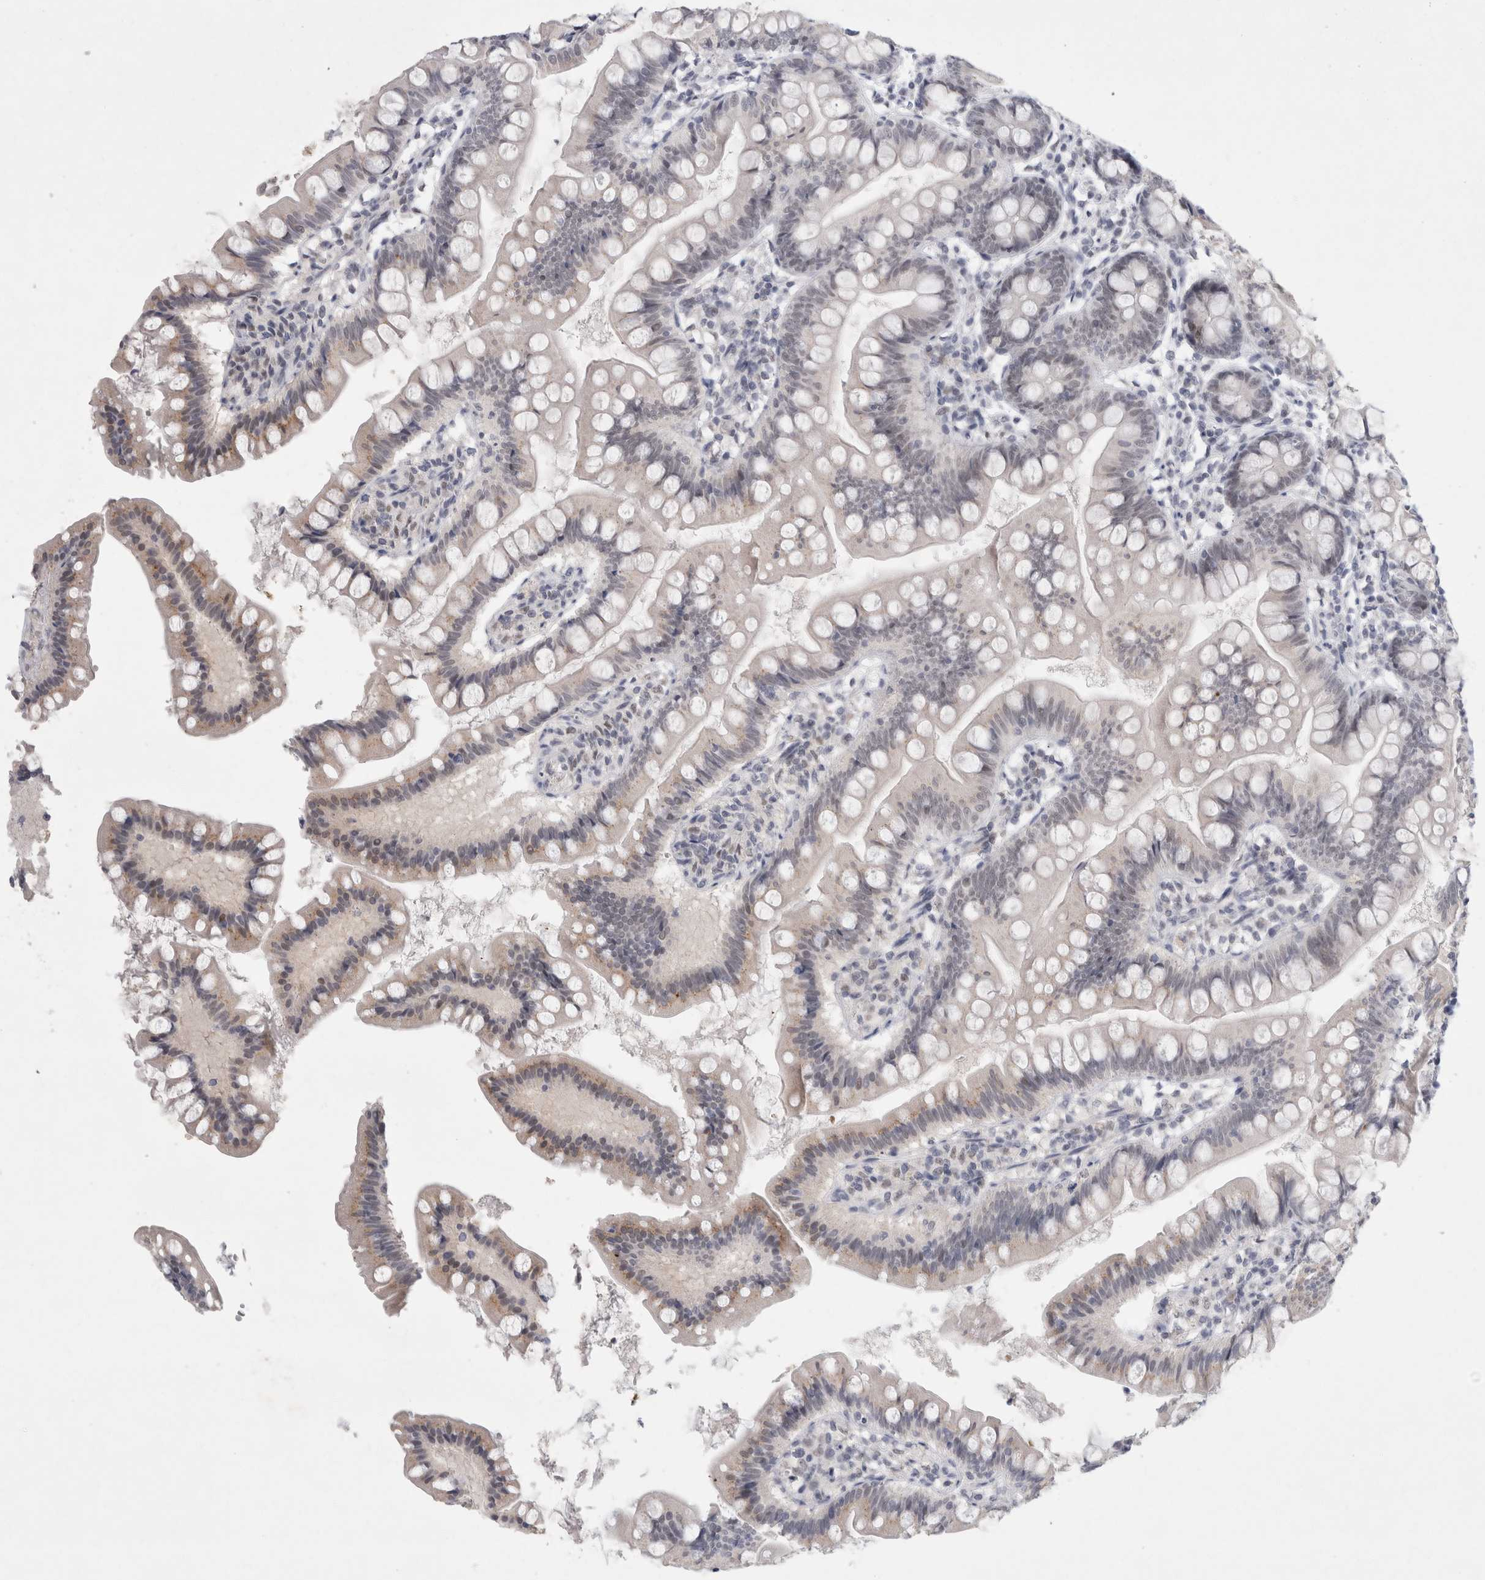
{"staining": {"intensity": "weak", "quantity": "25%-75%", "location": "cytoplasmic/membranous"}, "tissue": "small intestine", "cell_type": "Glandular cells", "image_type": "normal", "snomed": [{"axis": "morphology", "description": "Normal tissue, NOS"}, {"axis": "topography", "description": "Small intestine"}], "caption": "Immunohistochemistry (DAB) staining of benign small intestine displays weak cytoplasmic/membranous protein staining in about 25%-75% of glandular cells. The protein of interest is shown in brown color, while the nuclei are stained blue.", "gene": "NIPA1", "patient": {"sex": "male", "age": 7}}